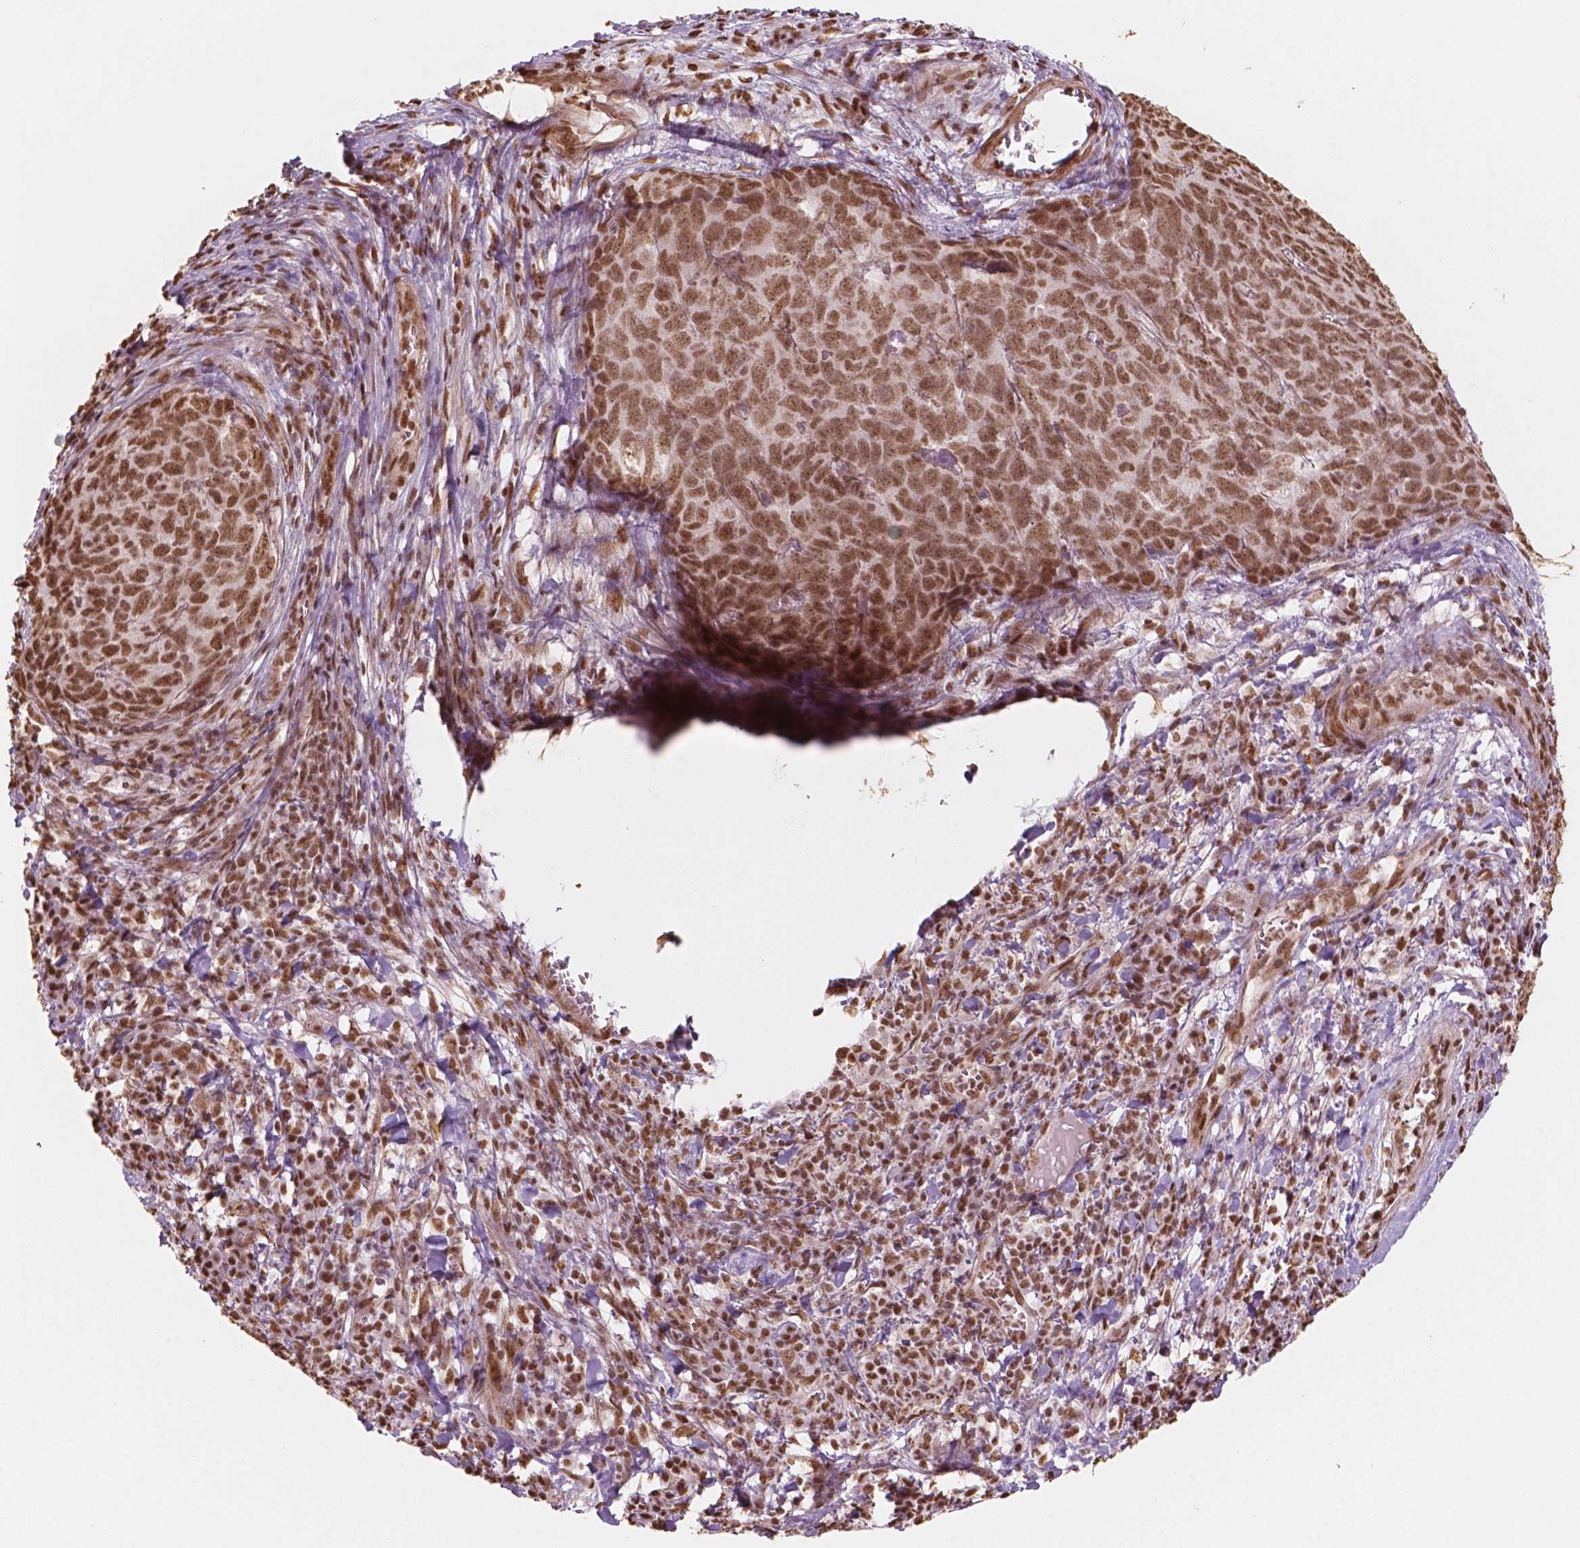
{"staining": {"intensity": "moderate", "quantity": ">75%", "location": "nuclear"}, "tissue": "skin cancer", "cell_type": "Tumor cells", "image_type": "cancer", "snomed": [{"axis": "morphology", "description": "Squamous cell carcinoma, NOS"}, {"axis": "topography", "description": "Skin"}, {"axis": "topography", "description": "Anal"}], "caption": "A micrograph of human skin cancer (squamous cell carcinoma) stained for a protein reveals moderate nuclear brown staining in tumor cells. The staining was performed using DAB to visualize the protein expression in brown, while the nuclei were stained in blue with hematoxylin (Magnification: 20x).", "gene": "GTF3C5", "patient": {"sex": "female", "age": 51}}